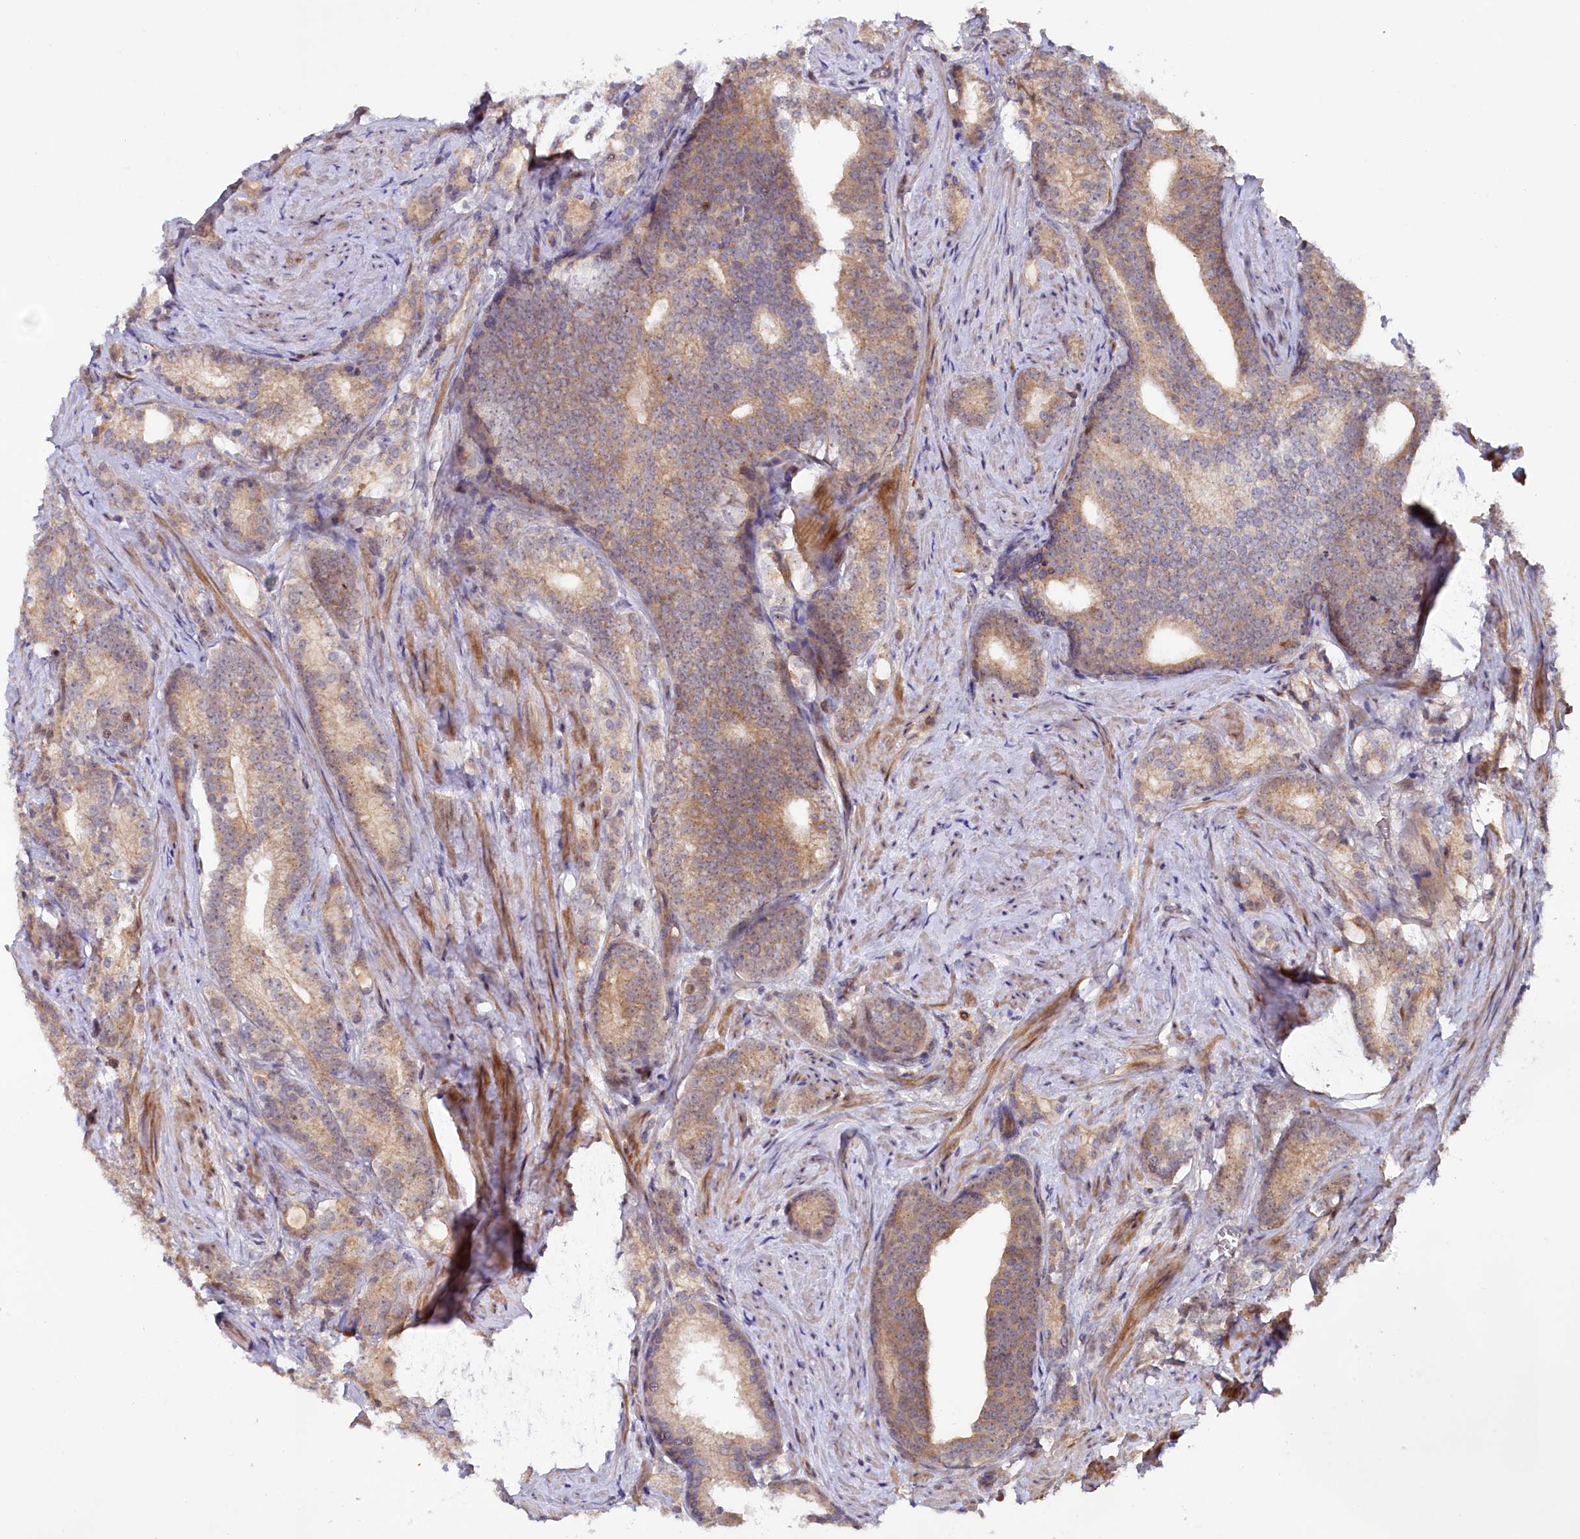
{"staining": {"intensity": "weak", "quantity": "25%-75%", "location": "cytoplasmic/membranous"}, "tissue": "prostate cancer", "cell_type": "Tumor cells", "image_type": "cancer", "snomed": [{"axis": "morphology", "description": "Adenocarcinoma, Low grade"}, {"axis": "topography", "description": "Prostate"}], "caption": "A high-resolution image shows immunohistochemistry staining of prostate cancer, which exhibits weak cytoplasmic/membranous expression in about 25%-75% of tumor cells. (DAB (3,3'-diaminobenzidine) = brown stain, brightfield microscopy at high magnification).", "gene": "NEDD1", "patient": {"sex": "male", "age": 71}}